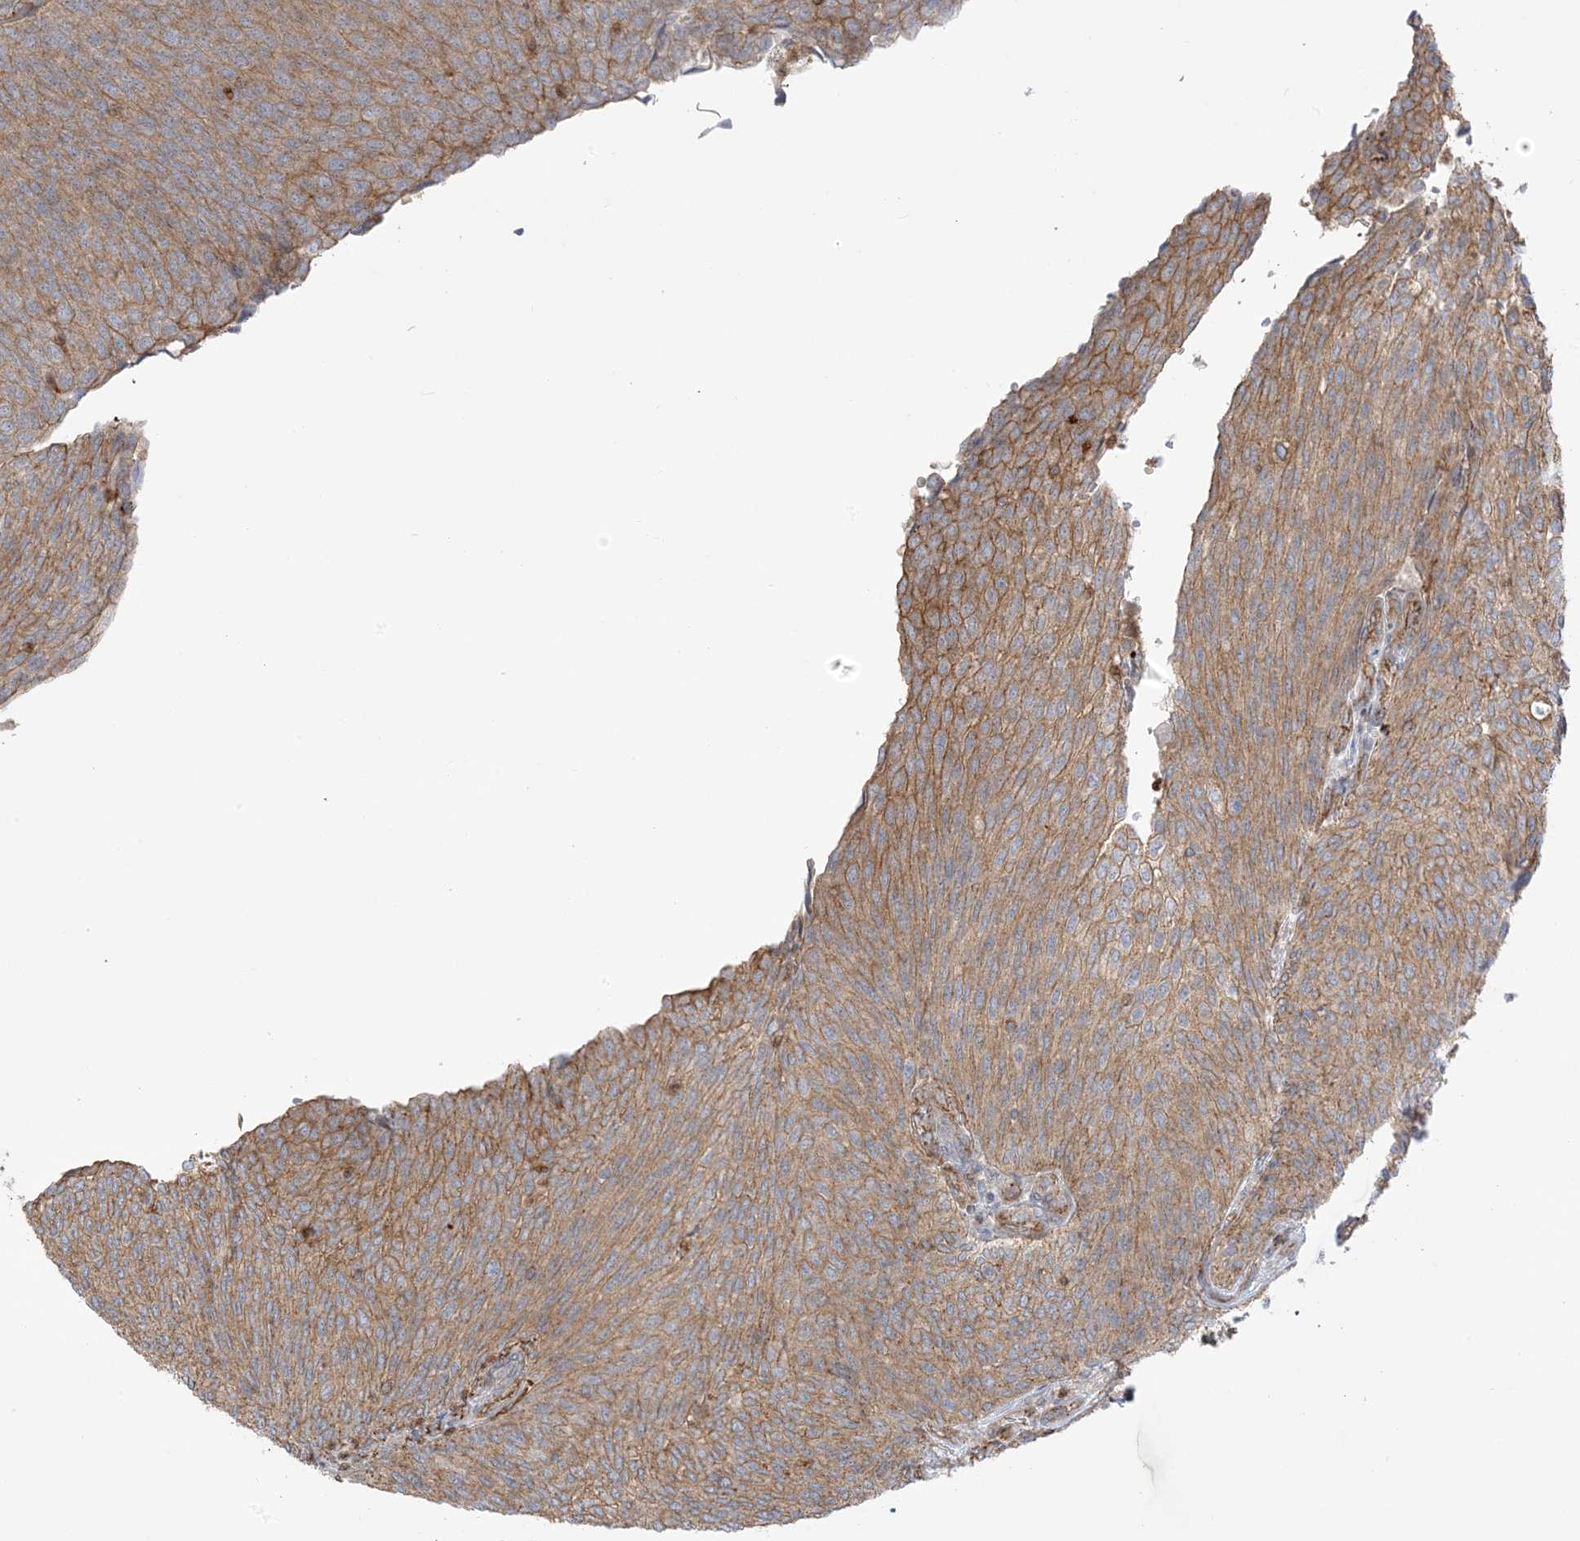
{"staining": {"intensity": "moderate", "quantity": ">75%", "location": "cytoplasmic/membranous"}, "tissue": "urothelial cancer", "cell_type": "Tumor cells", "image_type": "cancer", "snomed": [{"axis": "morphology", "description": "Urothelial carcinoma, Low grade"}, {"axis": "topography", "description": "Urinary bladder"}], "caption": "High-magnification brightfield microscopy of urothelial cancer stained with DAB (brown) and counterstained with hematoxylin (blue). tumor cells exhibit moderate cytoplasmic/membranous staining is seen in about>75% of cells. The staining was performed using DAB (3,3'-diaminobenzidine), with brown indicating positive protein expression. Nuclei are stained blue with hematoxylin.", "gene": "ICMT", "patient": {"sex": "female", "age": 79}}